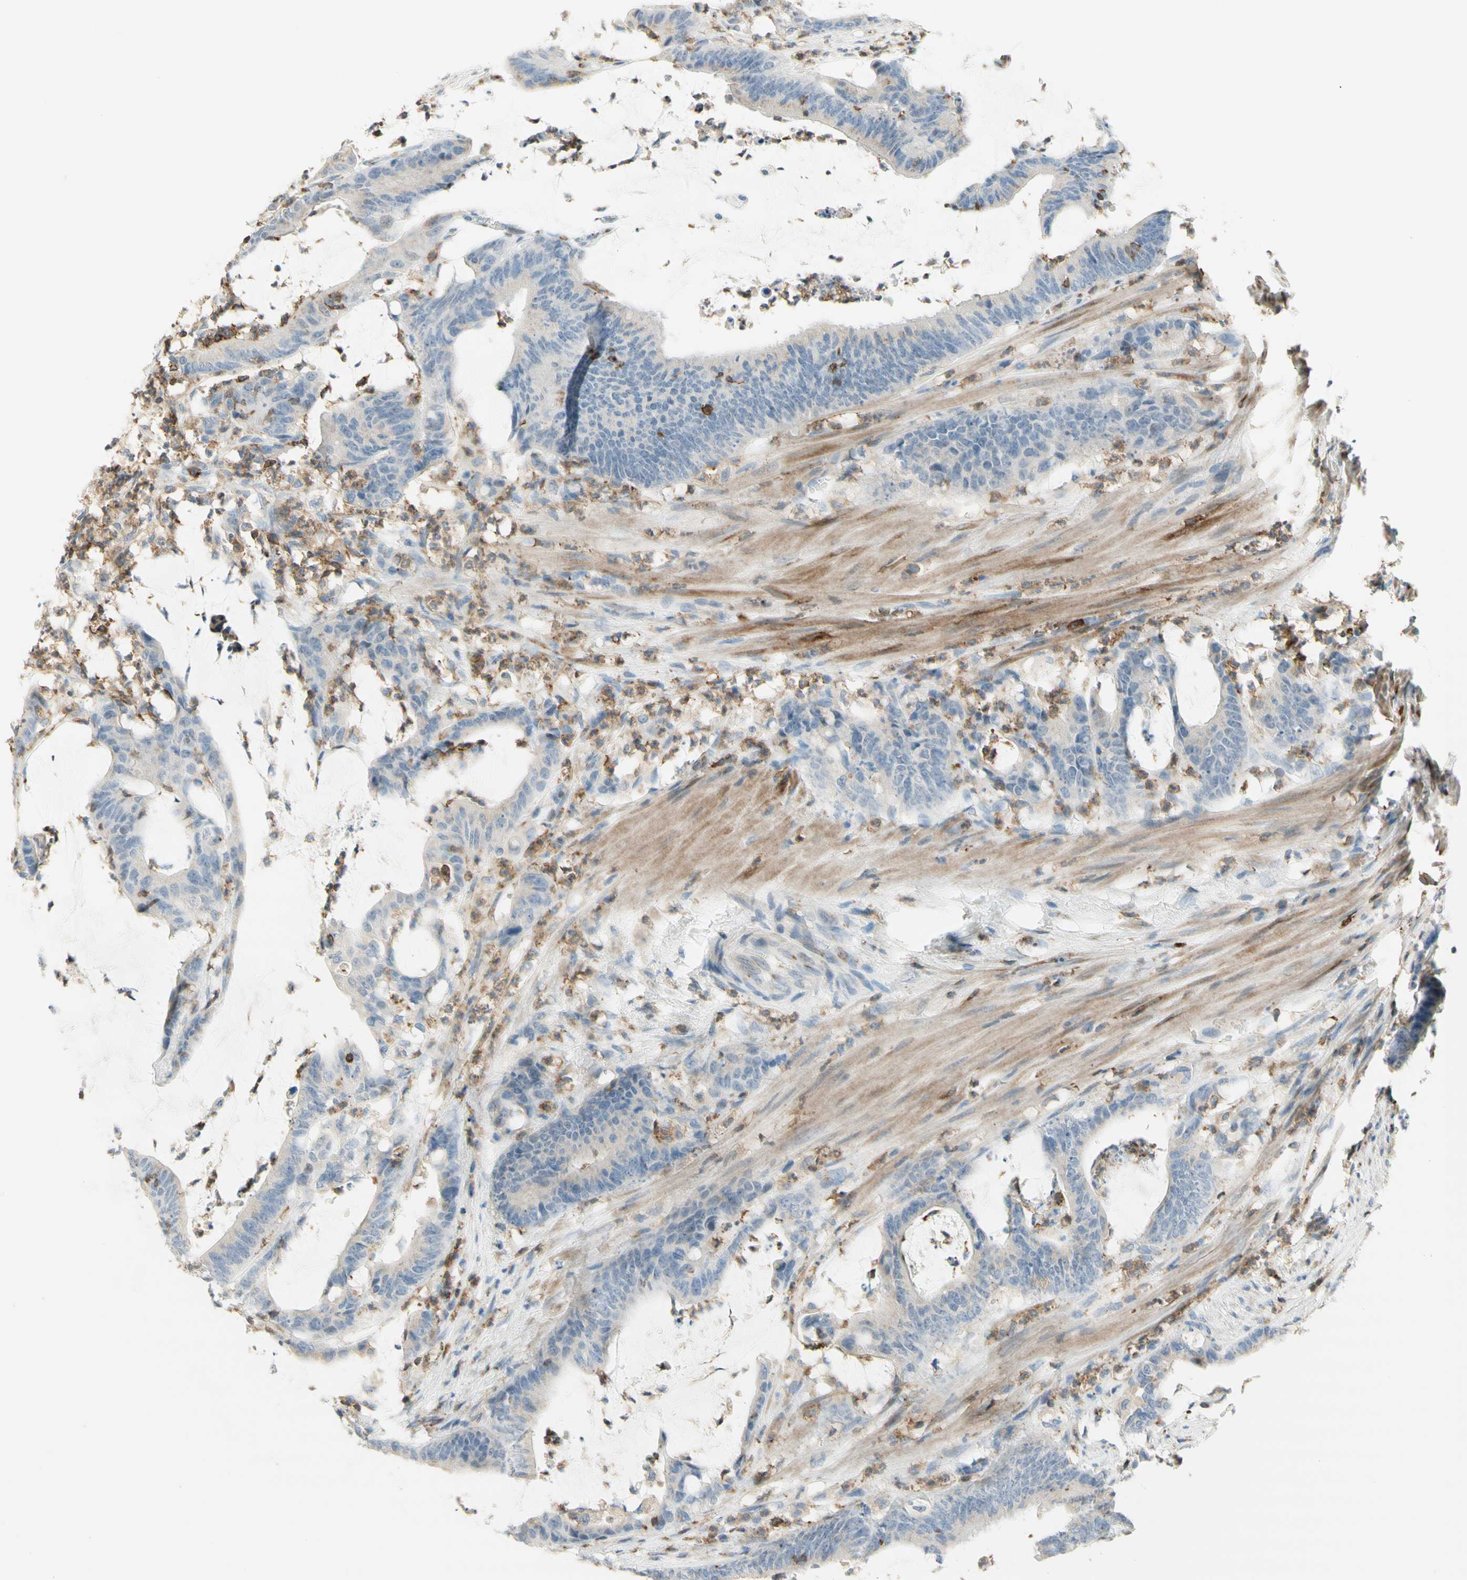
{"staining": {"intensity": "negative", "quantity": "none", "location": "none"}, "tissue": "colorectal cancer", "cell_type": "Tumor cells", "image_type": "cancer", "snomed": [{"axis": "morphology", "description": "Adenocarcinoma, NOS"}, {"axis": "topography", "description": "Rectum"}], "caption": "Micrograph shows no significant protein positivity in tumor cells of adenocarcinoma (colorectal).", "gene": "SPINK6", "patient": {"sex": "female", "age": 66}}